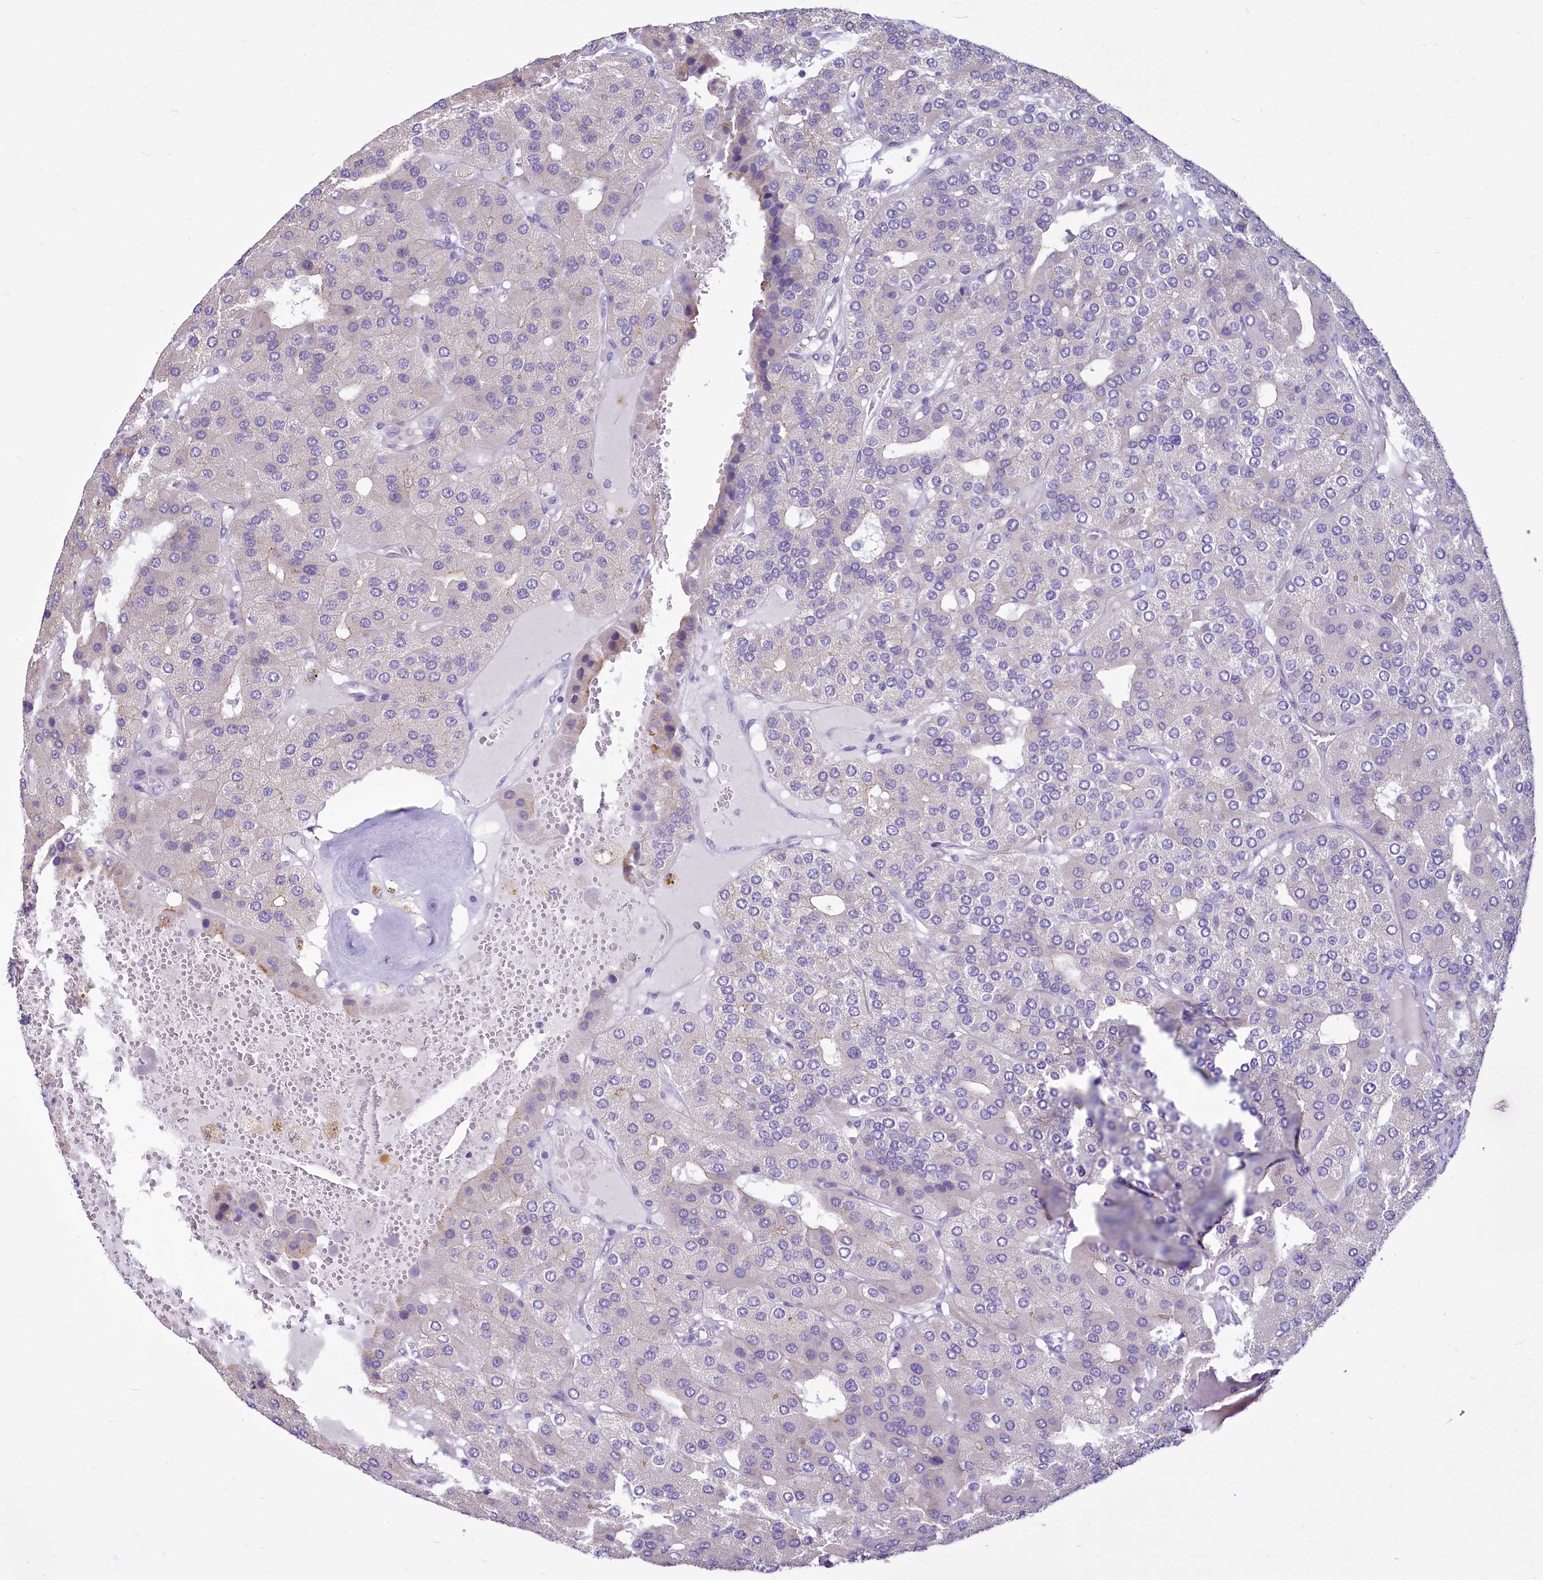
{"staining": {"intensity": "negative", "quantity": "none", "location": "none"}, "tissue": "parathyroid gland", "cell_type": "Glandular cells", "image_type": "normal", "snomed": [{"axis": "morphology", "description": "Normal tissue, NOS"}, {"axis": "morphology", "description": "Adenoma, NOS"}, {"axis": "topography", "description": "Parathyroid gland"}], "caption": "High power microscopy micrograph of an immunohistochemistry (IHC) photomicrograph of unremarkable parathyroid gland, revealing no significant positivity in glandular cells. (Immunohistochemistry, brightfield microscopy, high magnification).", "gene": "BANK1", "patient": {"sex": "female", "age": 86}}